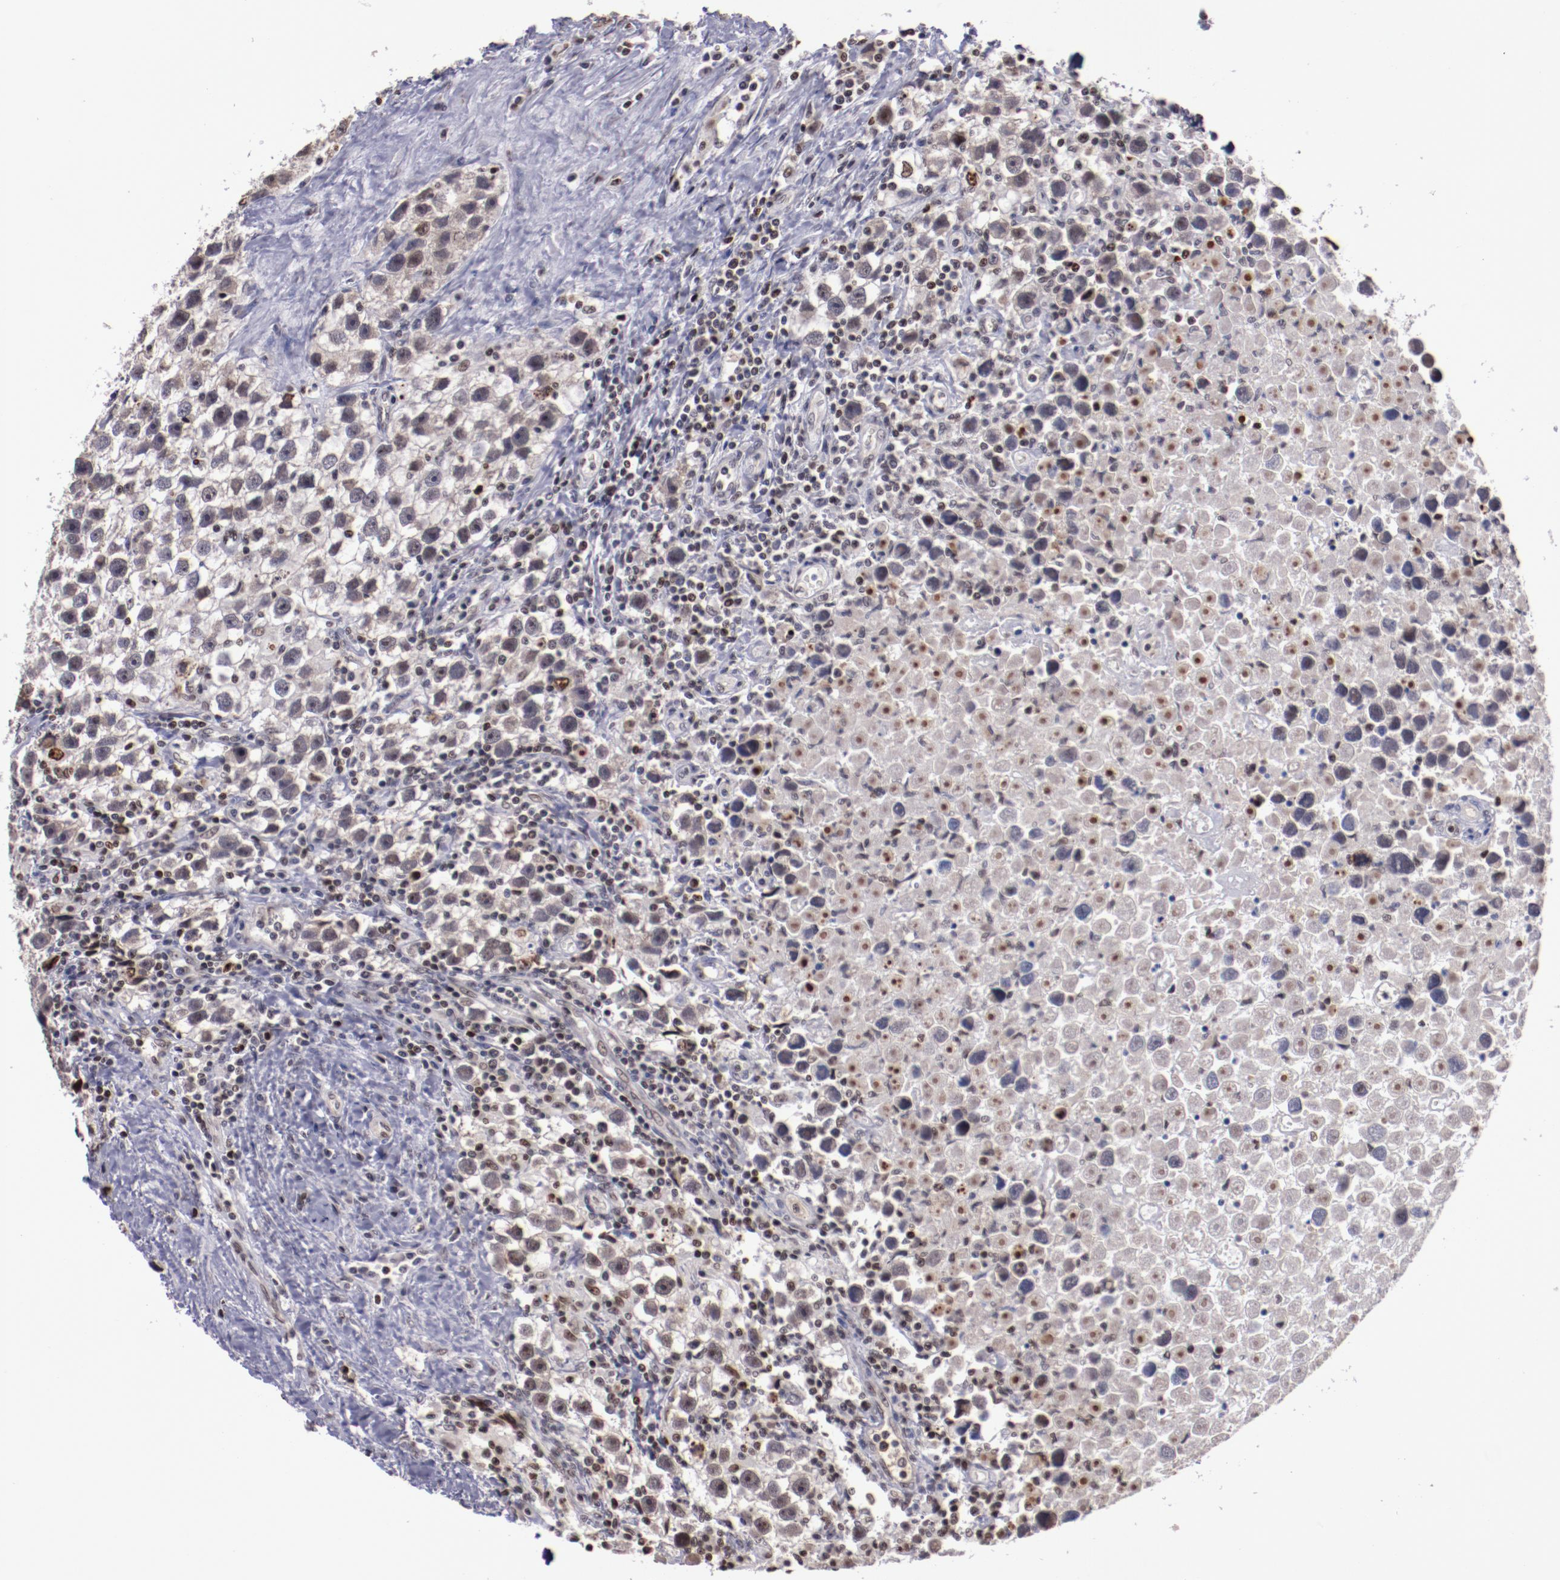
{"staining": {"intensity": "weak", "quantity": "25%-75%", "location": "nuclear"}, "tissue": "testis cancer", "cell_type": "Tumor cells", "image_type": "cancer", "snomed": [{"axis": "morphology", "description": "Seminoma, NOS"}, {"axis": "topography", "description": "Testis"}], "caption": "Immunohistochemical staining of testis cancer displays weak nuclear protein staining in approximately 25%-75% of tumor cells. Using DAB (brown) and hematoxylin (blue) stains, captured at high magnification using brightfield microscopy.", "gene": "DDX24", "patient": {"sex": "male", "age": 43}}